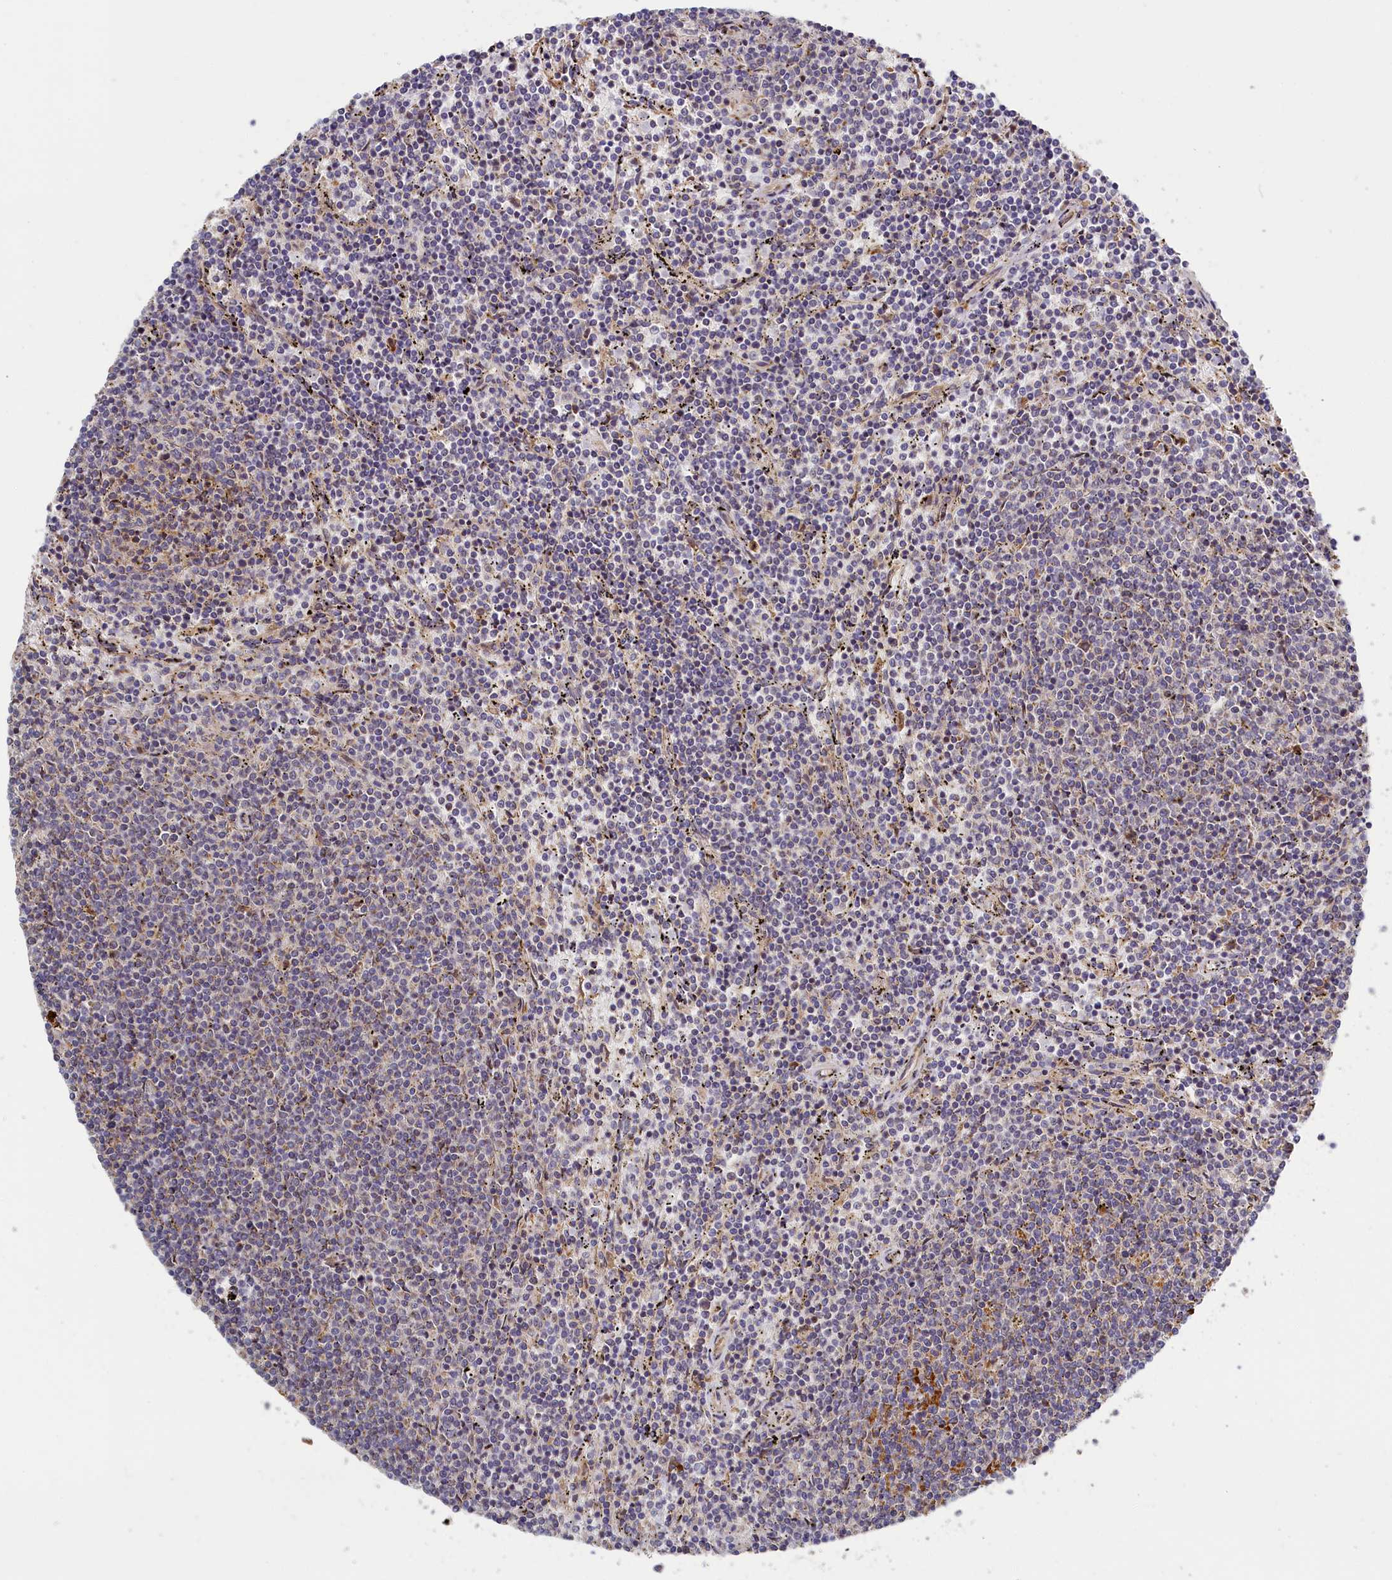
{"staining": {"intensity": "negative", "quantity": "none", "location": "none"}, "tissue": "lymphoma", "cell_type": "Tumor cells", "image_type": "cancer", "snomed": [{"axis": "morphology", "description": "Malignant lymphoma, non-Hodgkin's type, Low grade"}, {"axis": "topography", "description": "Spleen"}], "caption": "IHC photomicrograph of neoplastic tissue: human low-grade malignant lymphoma, non-Hodgkin's type stained with DAB reveals no significant protein positivity in tumor cells. (Stains: DAB immunohistochemistry (IHC) with hematoxylin counter stain, Microscopy: brightfield microscopy at high magnification).", "gene": "CEP44", "patient": {"sex": "female", "age": 50}}